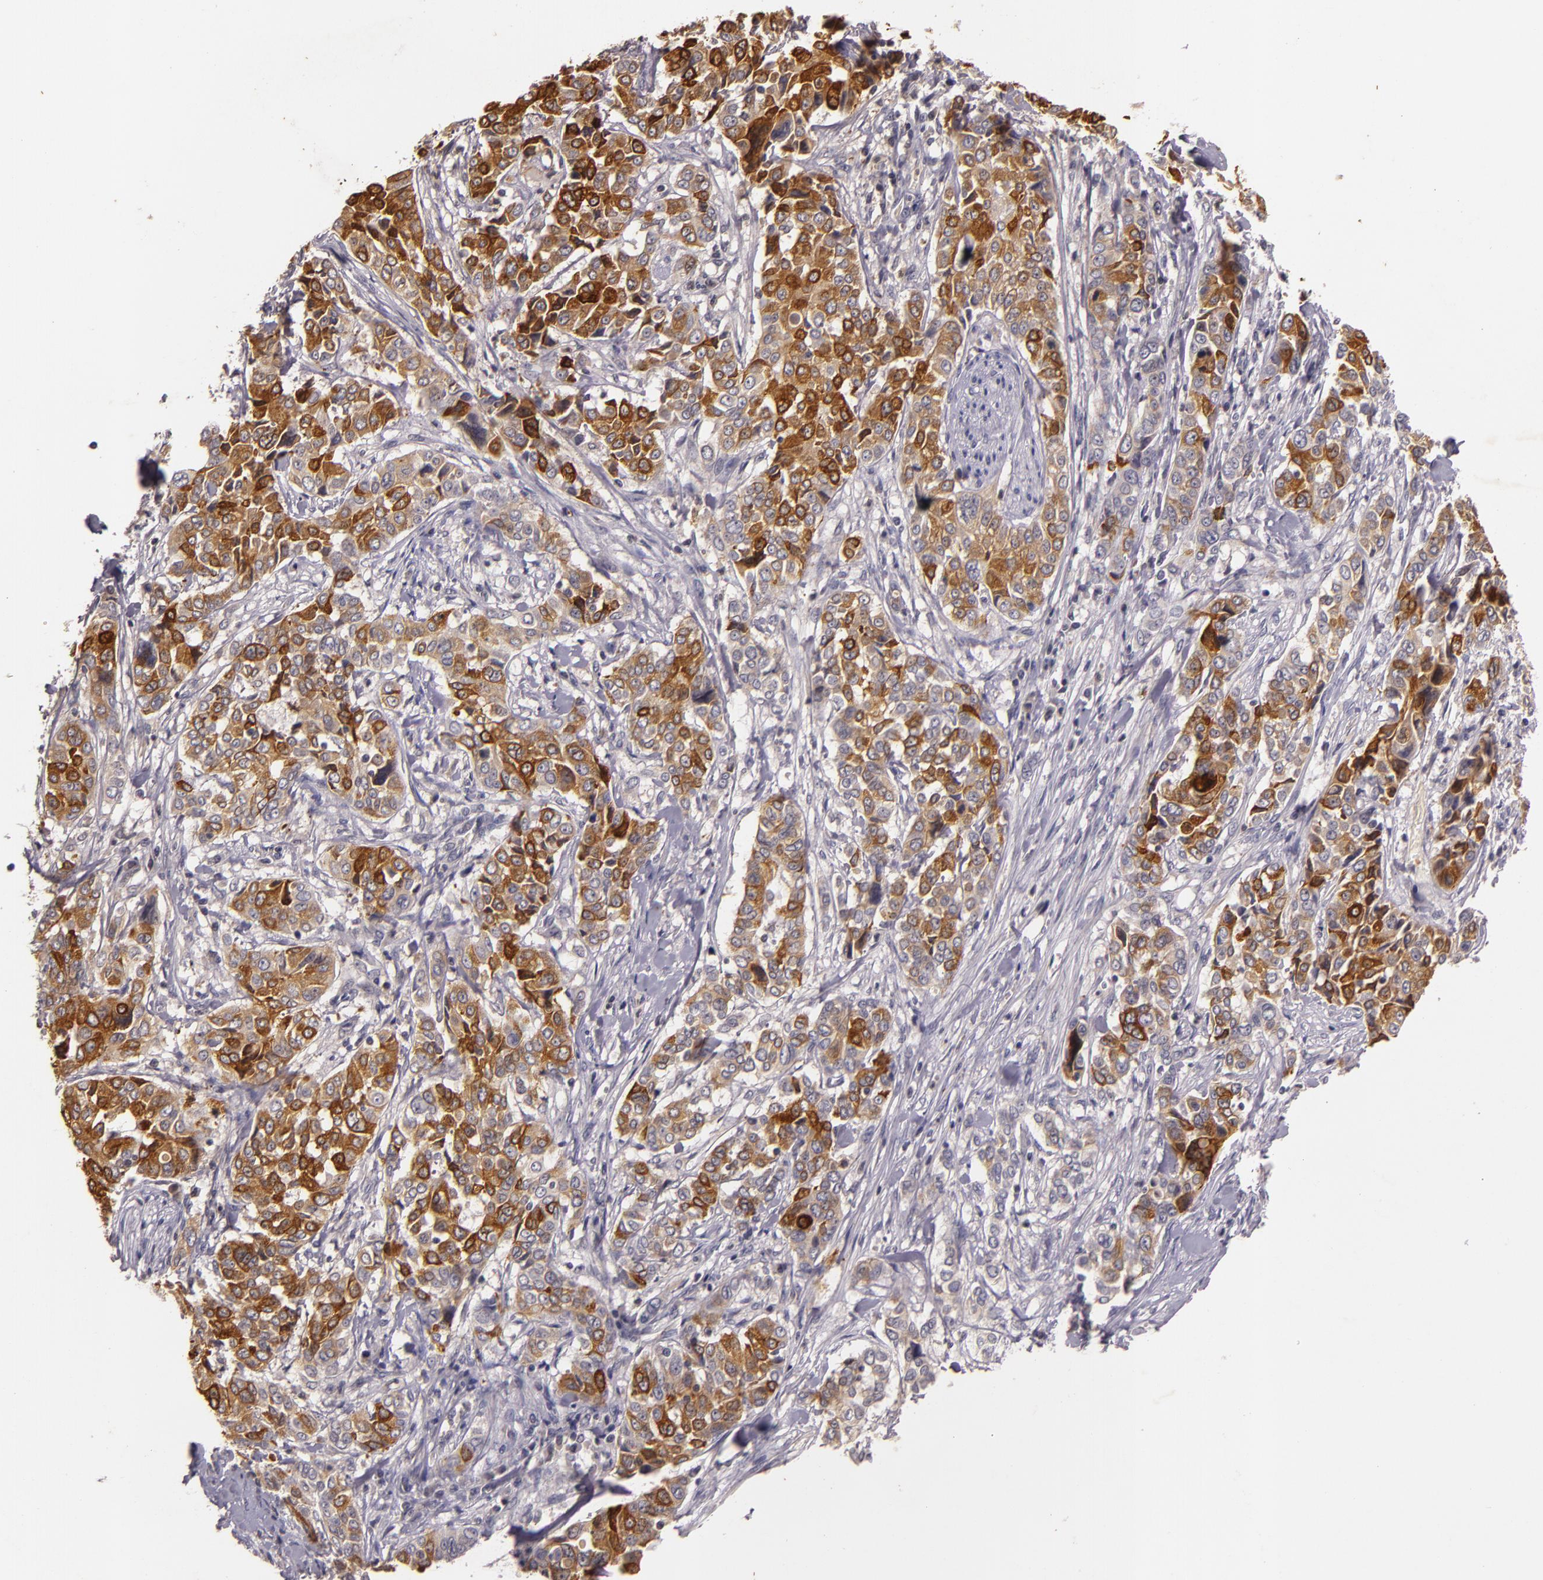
{"staining": {"intensity": "moderate", "quantity": "25%-75%", "location": "cytoplasmic/membranous"}, "tissue": "pancreatic cancer", "cell_type": "Tumor cells", "image_type": "cancer", "snomed": [{"axis": "morphology", "description": "Adenocarcinoma, NOS"}, {"axis": "topography", "description": "Pancreas"}], "caption": "This image exhibits immunohistochemistry staining of pancreatic cancer, with medium moderate cytoplasmic/membranous staining in about 25%-75% of tumor cells.", "gene": "TFF1", "patient": {"sex": "female", "age": 52}}